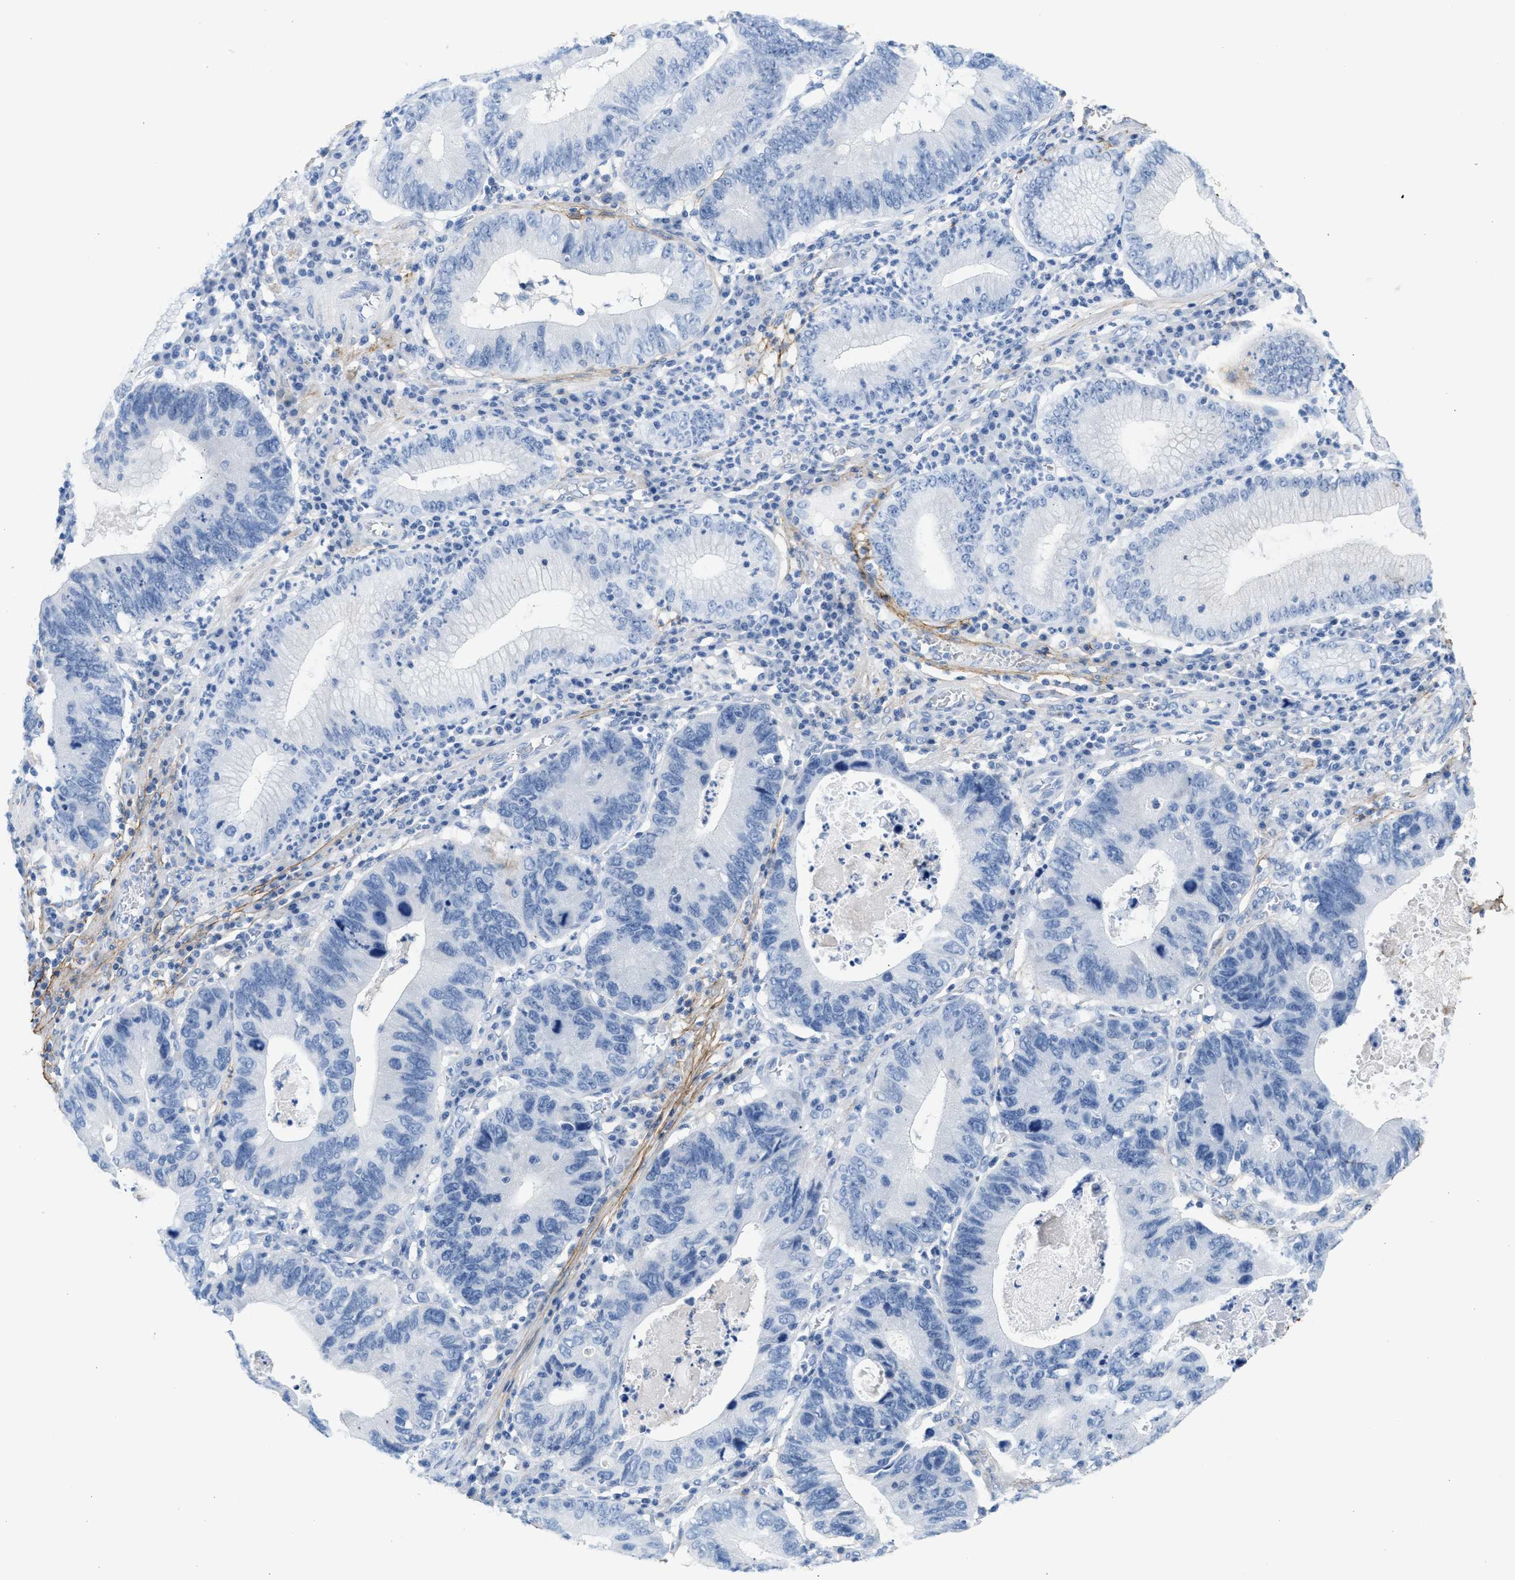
{"staining": {"intensity": "negative", "quantity": "none", "location": "none"}, "tissue": "stomach cancer", "cell_type": "Tumor cells", "image_type": "cancer", "snomed": [{"axis": "morphology", "description": "Adenocarcinoma, NOS"}, {"axis": "topography", "description": "Stomach"}], "caption": "Tumor cells are negative for protein expression in human stomach adenocarcinoma.", "gene": "TNR", "patient": {"sex": "male", "age": 59}}